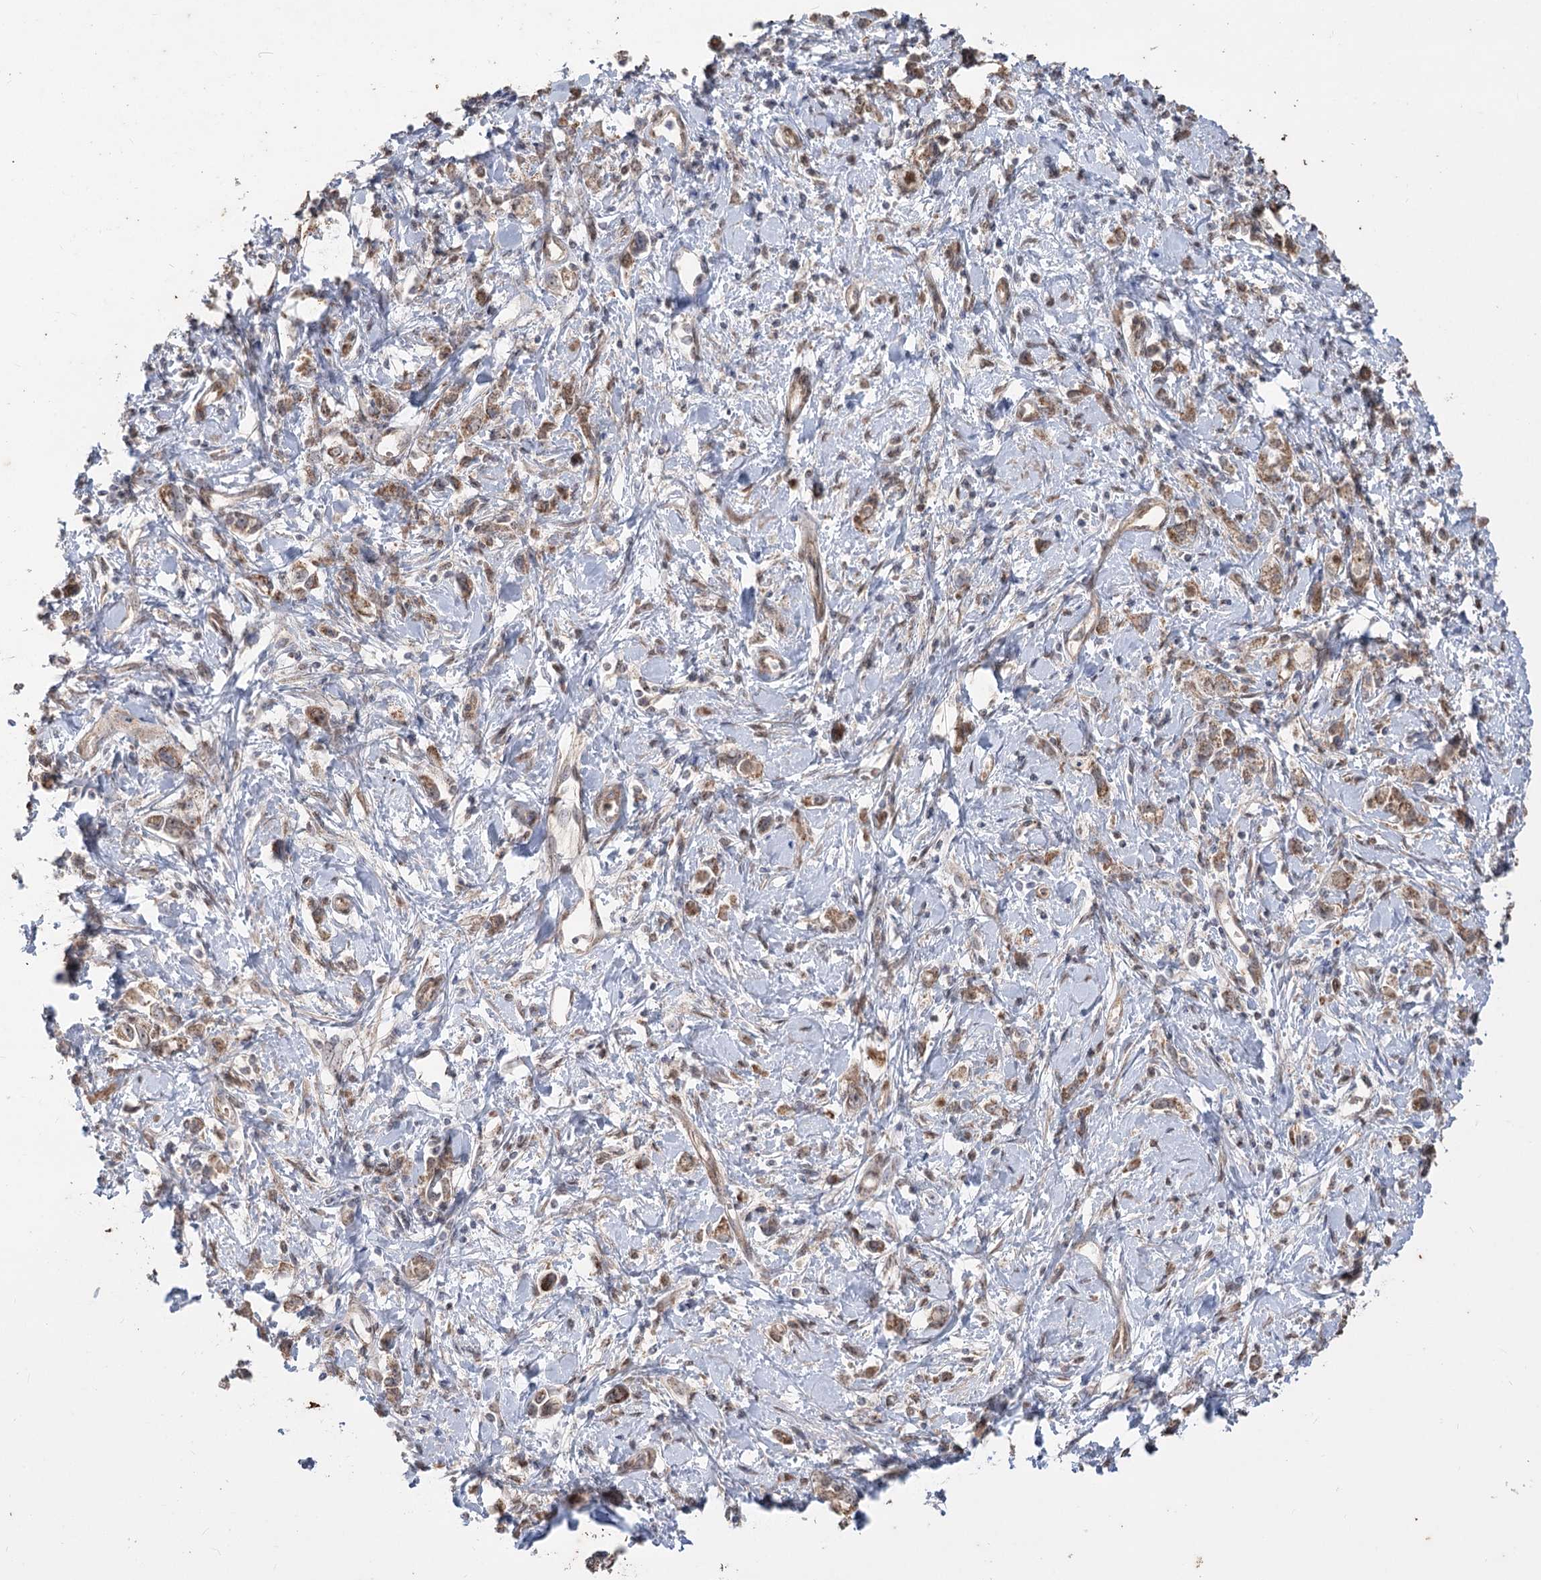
{"staining": {"intensity": "moderate", "quantity": ">75%", "location": "cytoplasmic/membranous"}, "tissue": "stomach cancer", "cell_type": "Tumor cells", "image_type": "cancer", "snomed": [{"axis": "morphology", "description": "Adenocarcinoma, NOS"}, {"axis": "topography", "description": "Stomach"}], "caption": "A brown stain labels moderate cytoplasmic/membranous staining of a protein in human stomach cancer tumor cells. (DAB IHC, brown staining for protein, blue staining for nuclei).", "gene": "ZSCAN23", "patient": {"sex": "female", "age": 76}}